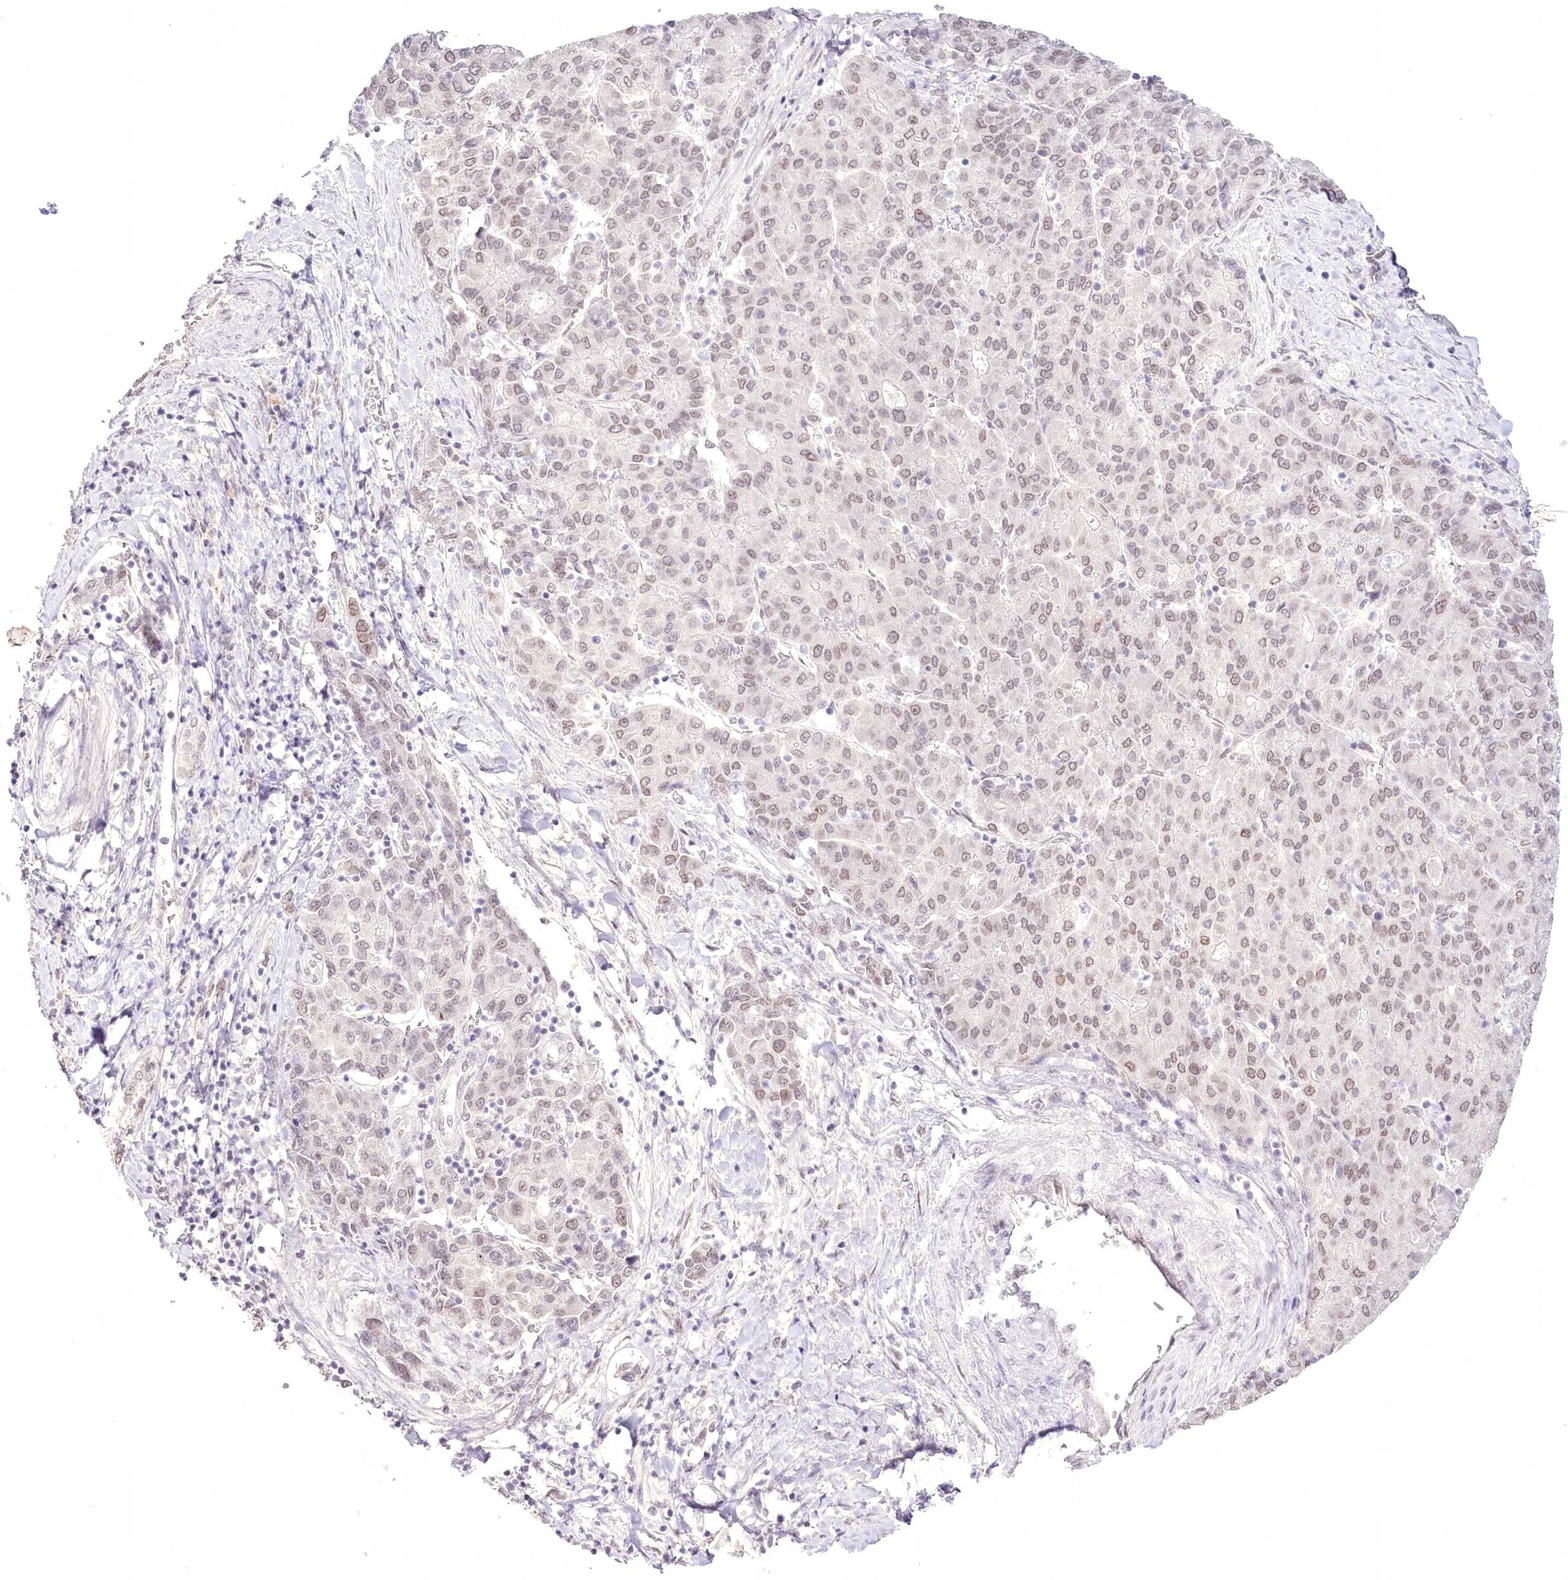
{"staining": {"intensity": "weak", "quantity": "25%-75%", "location": "nuclear"}, "tissue": "liver cancer", "cell_type": "Tumor cells", "image_type": "cancer", "snomed": [{"axis": "morphology", "description": "Carcinoma, Hepatocellular, NOS"}, {"axis": "topography", "description": "Liver"}], "caption": "Weak nuclear protein staining is identified in approximately 25%-75% of tumor cells in liver cancer (hepatocellular carcinoma).", "gene": "SLC39A10", "patient": {"sex": "male", "age": 65}}